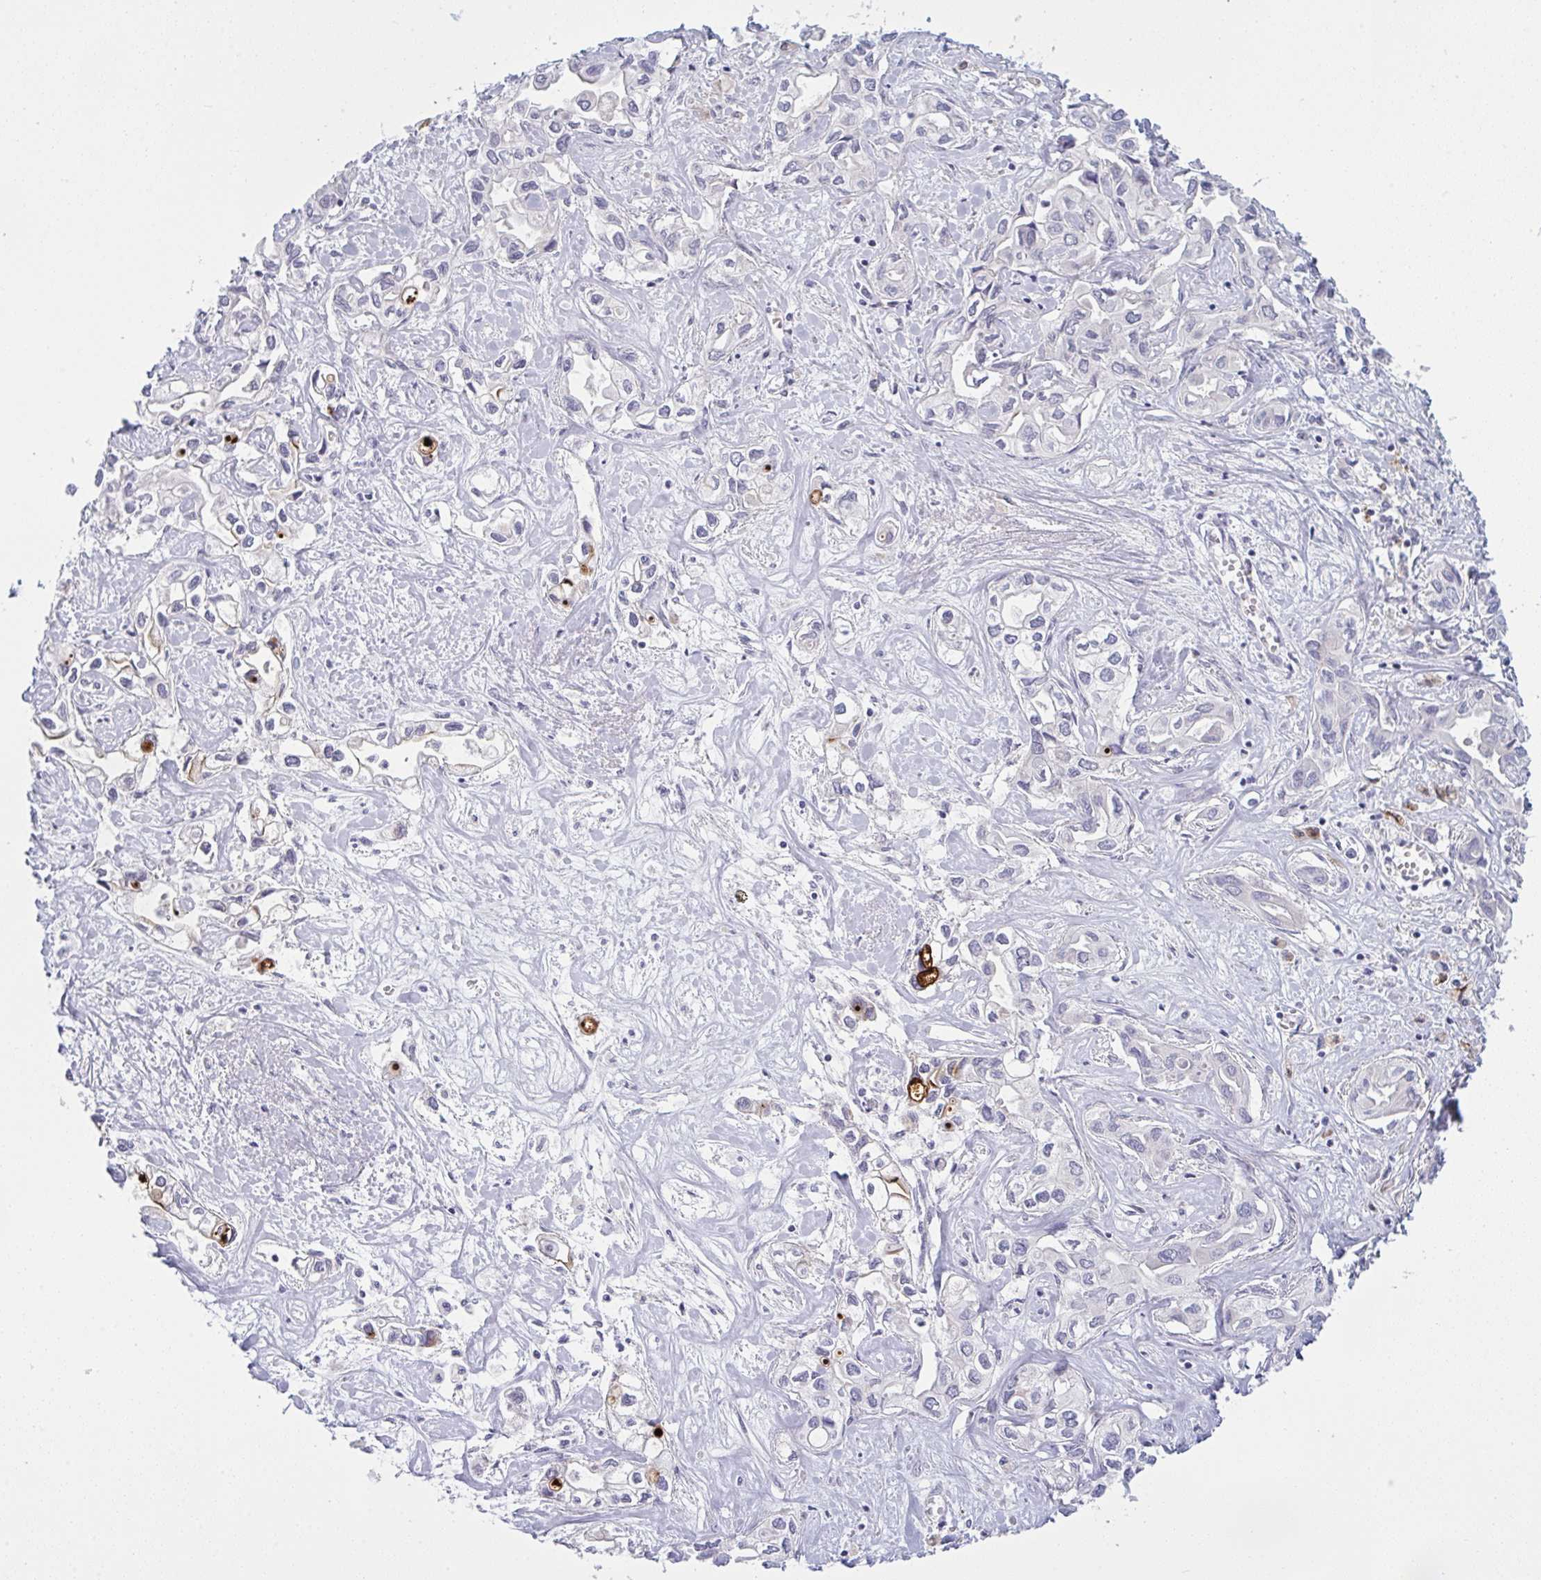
{"staining": {"intensity": "negative", "quantity": "none", "location": "none"}, "tissue": "liver cancer", "cell_type": "Tumor cells", "image_type": "cancer", "snomed": [{"axis": "morphology", "description": "Cholangiocarcinoma"}, {"axis": "topography", "description": "Liver"}], "caption": "This is an immunohistochemistry photomicrograph of cholangiocarcinoma (liver). There is no expression in tumor cells.", "gene": "DCBLD1", "patient": {"sex": "female", "age": 64}}